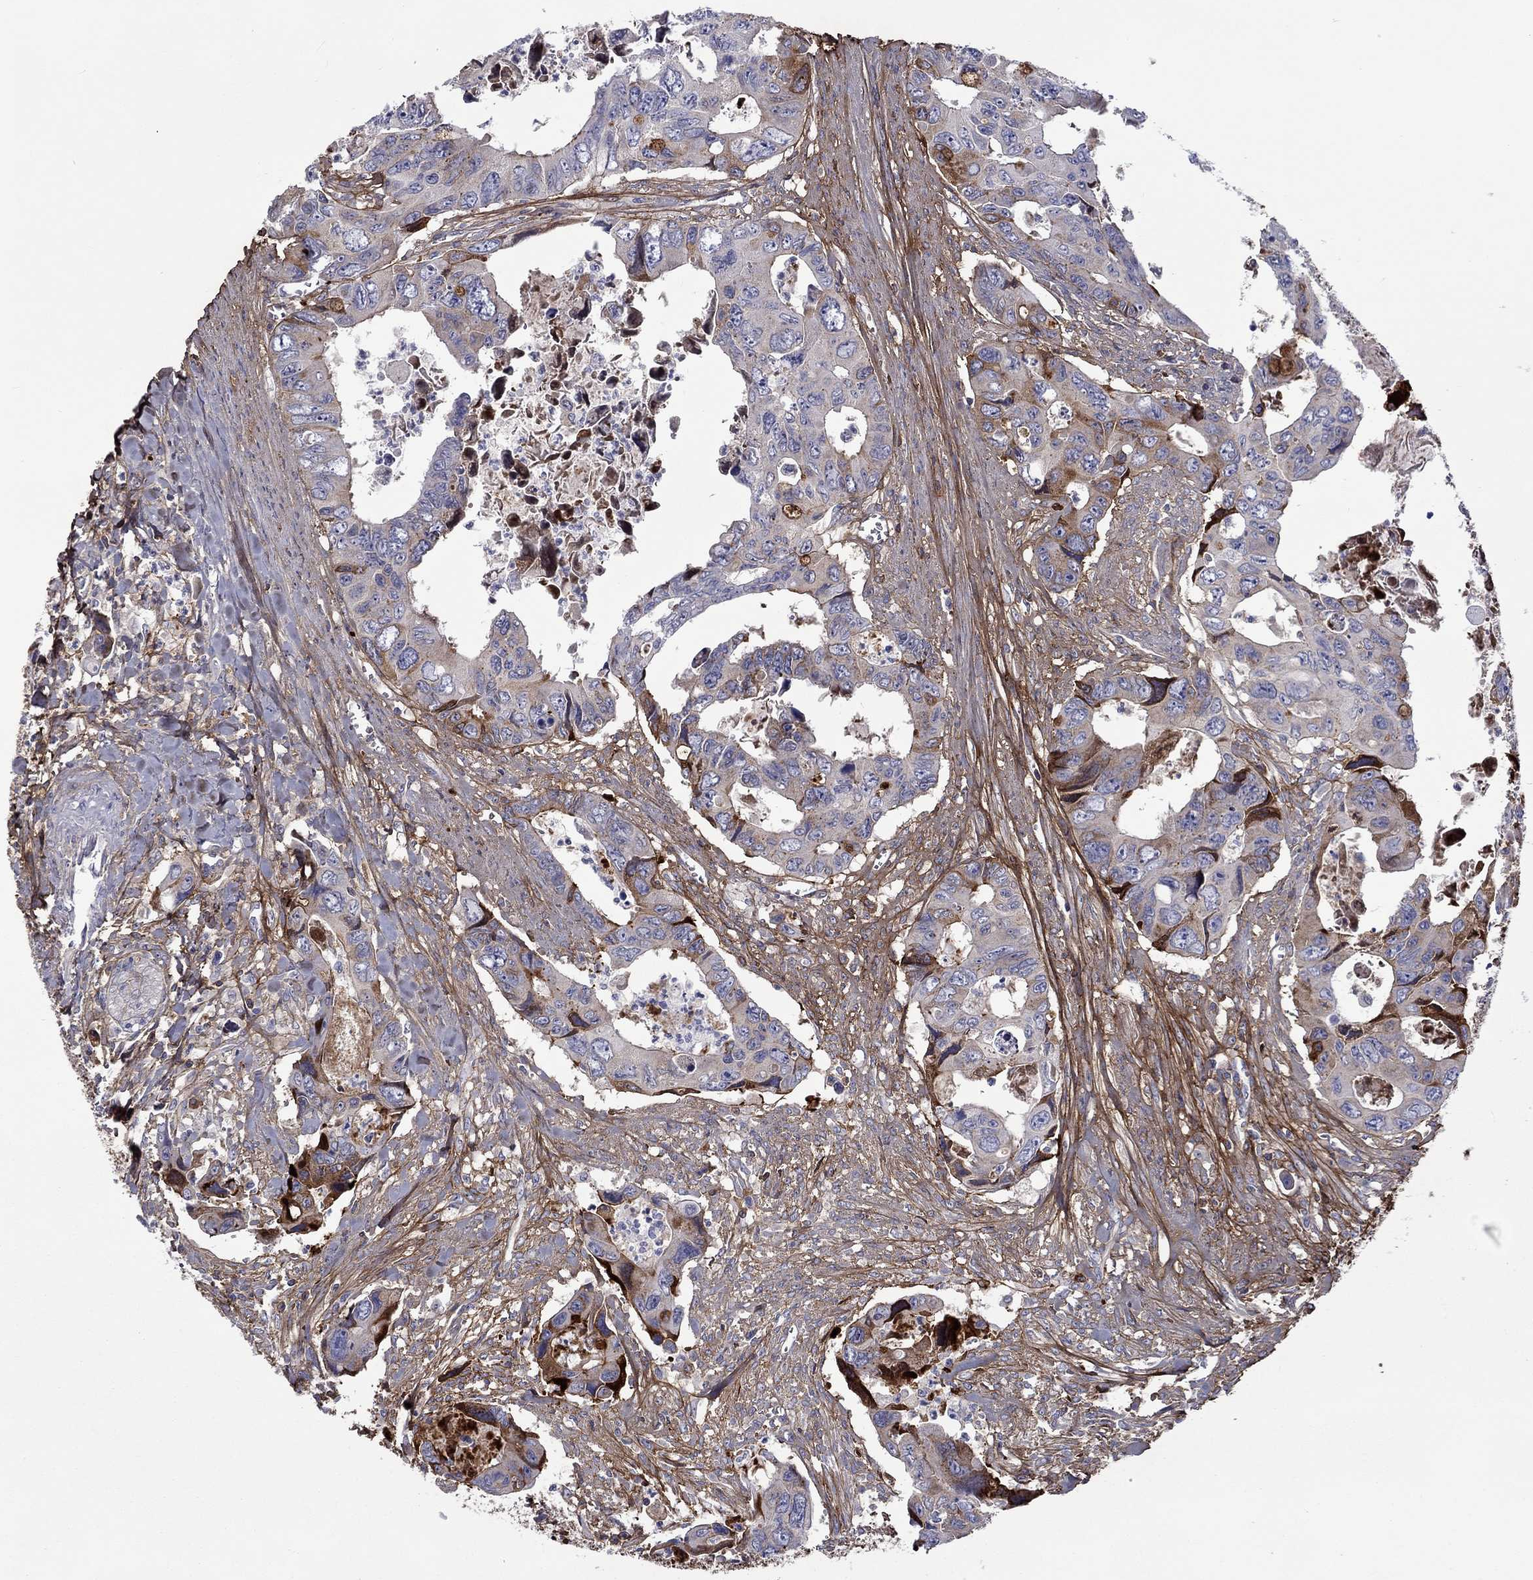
{"staining": {"intensity": "strong", "quantity": "25%-75%", "location": "cytoplasmic/membranous"}, "tissue": "colorectal cancer", "cell_type": "Tumor cells", "image_type": "cancer", "snomed": [{"axis": "morphology", "description": "Adenocarcinoma, NOS"}, {"axis": "topography", "description": "Rectum"}], "caption": "The photomicrograph demonstrates immunohistochemical staining of colorectal adenocarcinoma. There is strong cytoplasmic/membranous positivity is identified in approximately 25%-75% of tumor cells.", "gene": "TGFBI", "patient": {"sex": "male", "age": 62}}